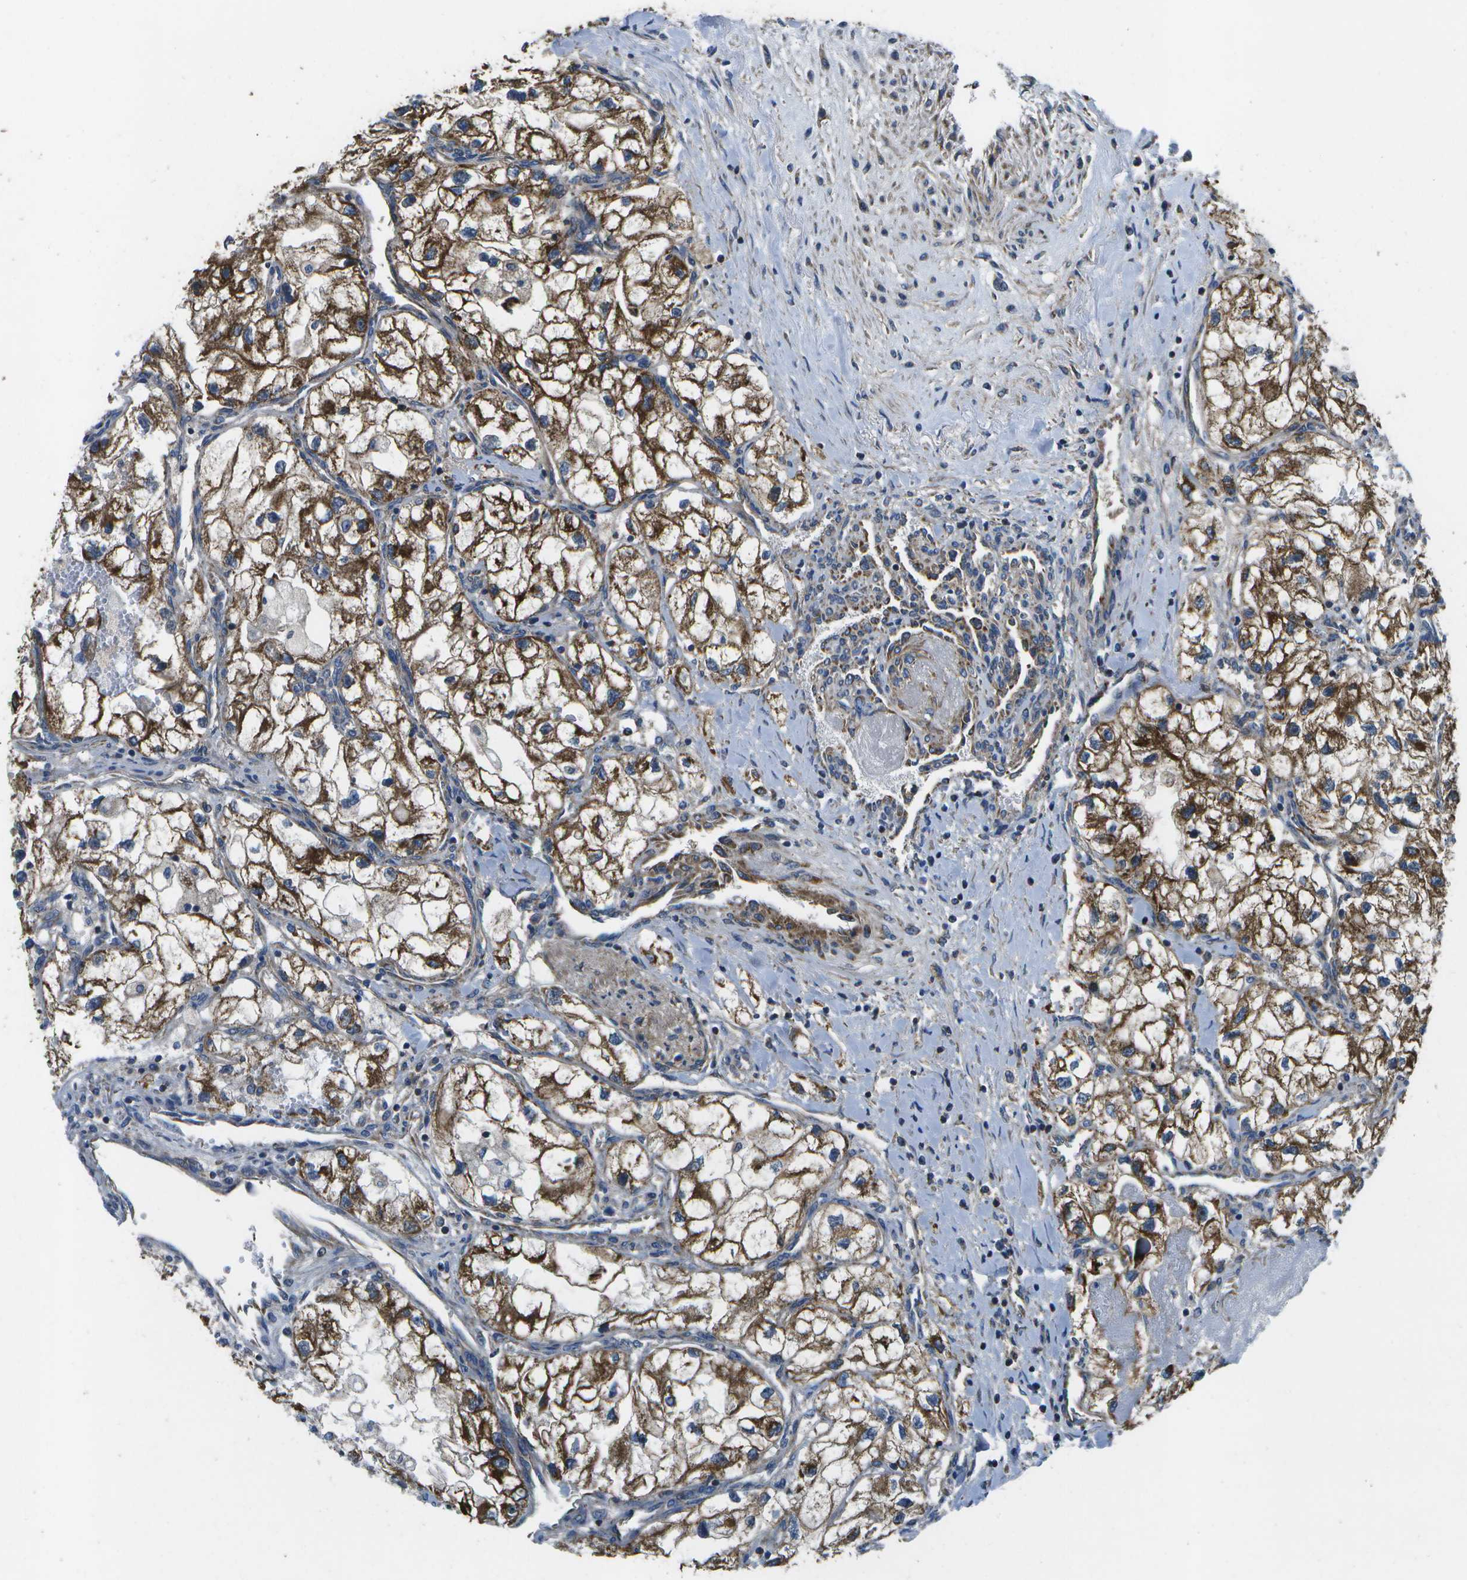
{"staining": {"intensity": "strong", "quantity": ">75%", "location": "cytoplasmic/membranous"}, "tissue": "renal cancer", "cell_type": "Tumor cells", "image_type": "cancer", "snomed": [{"axis": "morphology", "description": "Adenocarcinoma, NOS"}, {"axis": "topography", "description": "Kidney"}], "caption": "Renal cancer (adenocarcinoma) tissue demonstrates strong cytoplasmic/membranous staining in about >75% of tumor cells The staining was performed using DAB to visualize the protein expression in brown, while the nuclei were stained in blue with hematoxylin (Magnification: 20x).", "gene": "MVK", "patient": {"sex": "female", "age": 70}}